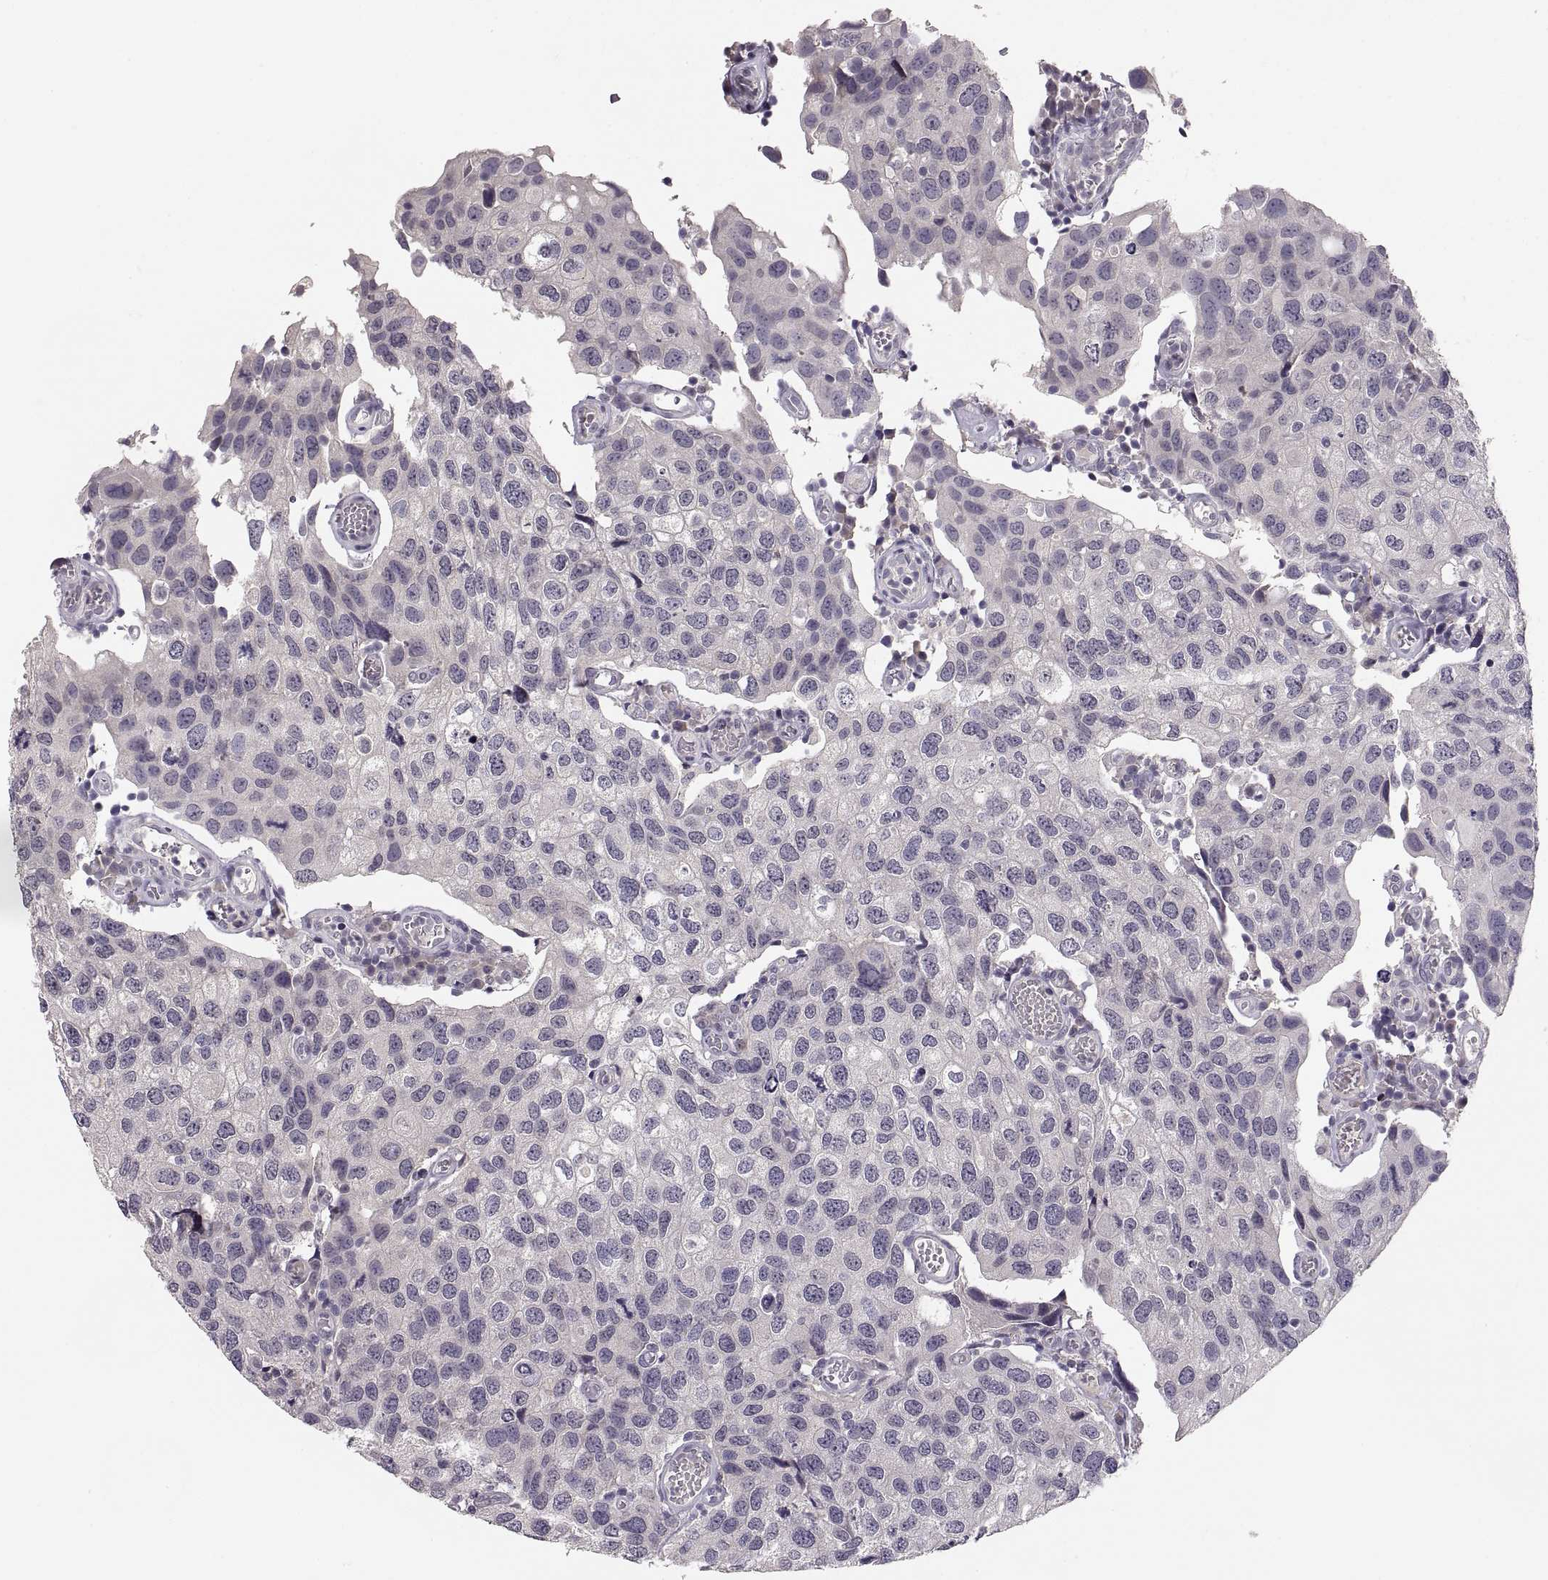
{"staining": {"intensity": "negative", "quantity": "none", "location": "none"}, "tissue": "urothelial cancer", "cell_type": "Tumor cells", "image_type": "cancer", "snomed": [{"axis": "morphology", "description": "Urothelial carcinoma, High grade"}, {"axis": "topography", "description": "Urinary bladder"}], "caption": "The image displays no significant staining in tumor cells of urothelial carcinoma (high-grade).", "gene": "CDH2", "patient": {"sex": "male", "age": 79}}